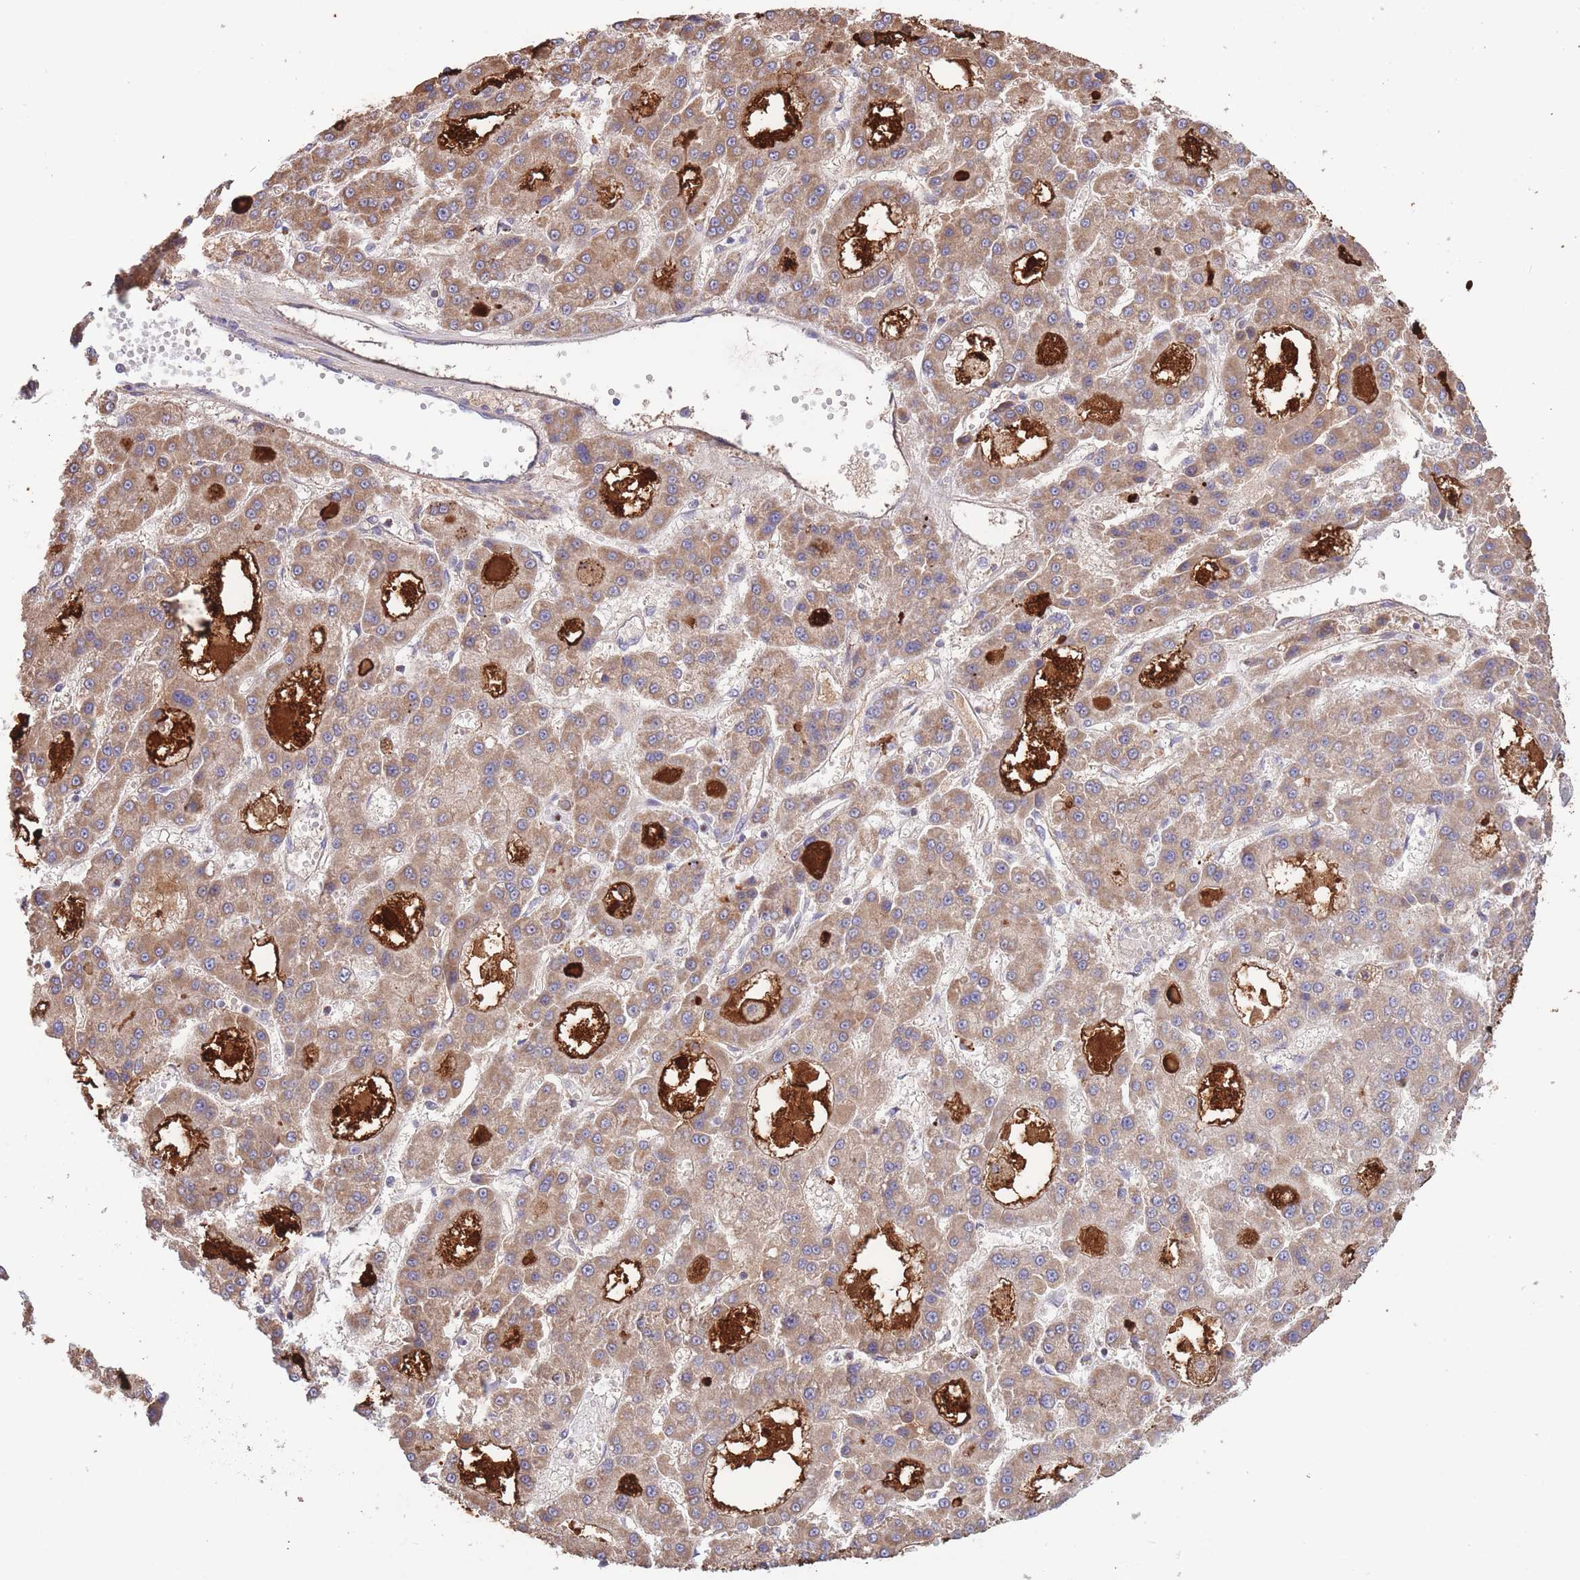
{"staining": {"intensity": "moderate", "quantity": ">75%", "location": "cytoplasmic/membranous"}, "tissue": "liver cancer", "cell_type": "Tumor cells", "image_type": "cancer", "snomed": [{"axis": "morphology", "description": "Carcinoma, Hepatocellular, NOS"}, {"axis": "topography", "description": "Liver"}], "caption": "Immunohistochemical staining of liver hepatocellular carcinoma exhibits medium levels of moderate cytoplasmic/membranous expression in about >75% of tumor cells.", "gene": "ATP13A2", "patient": {"sex": "male", "age": 70}}